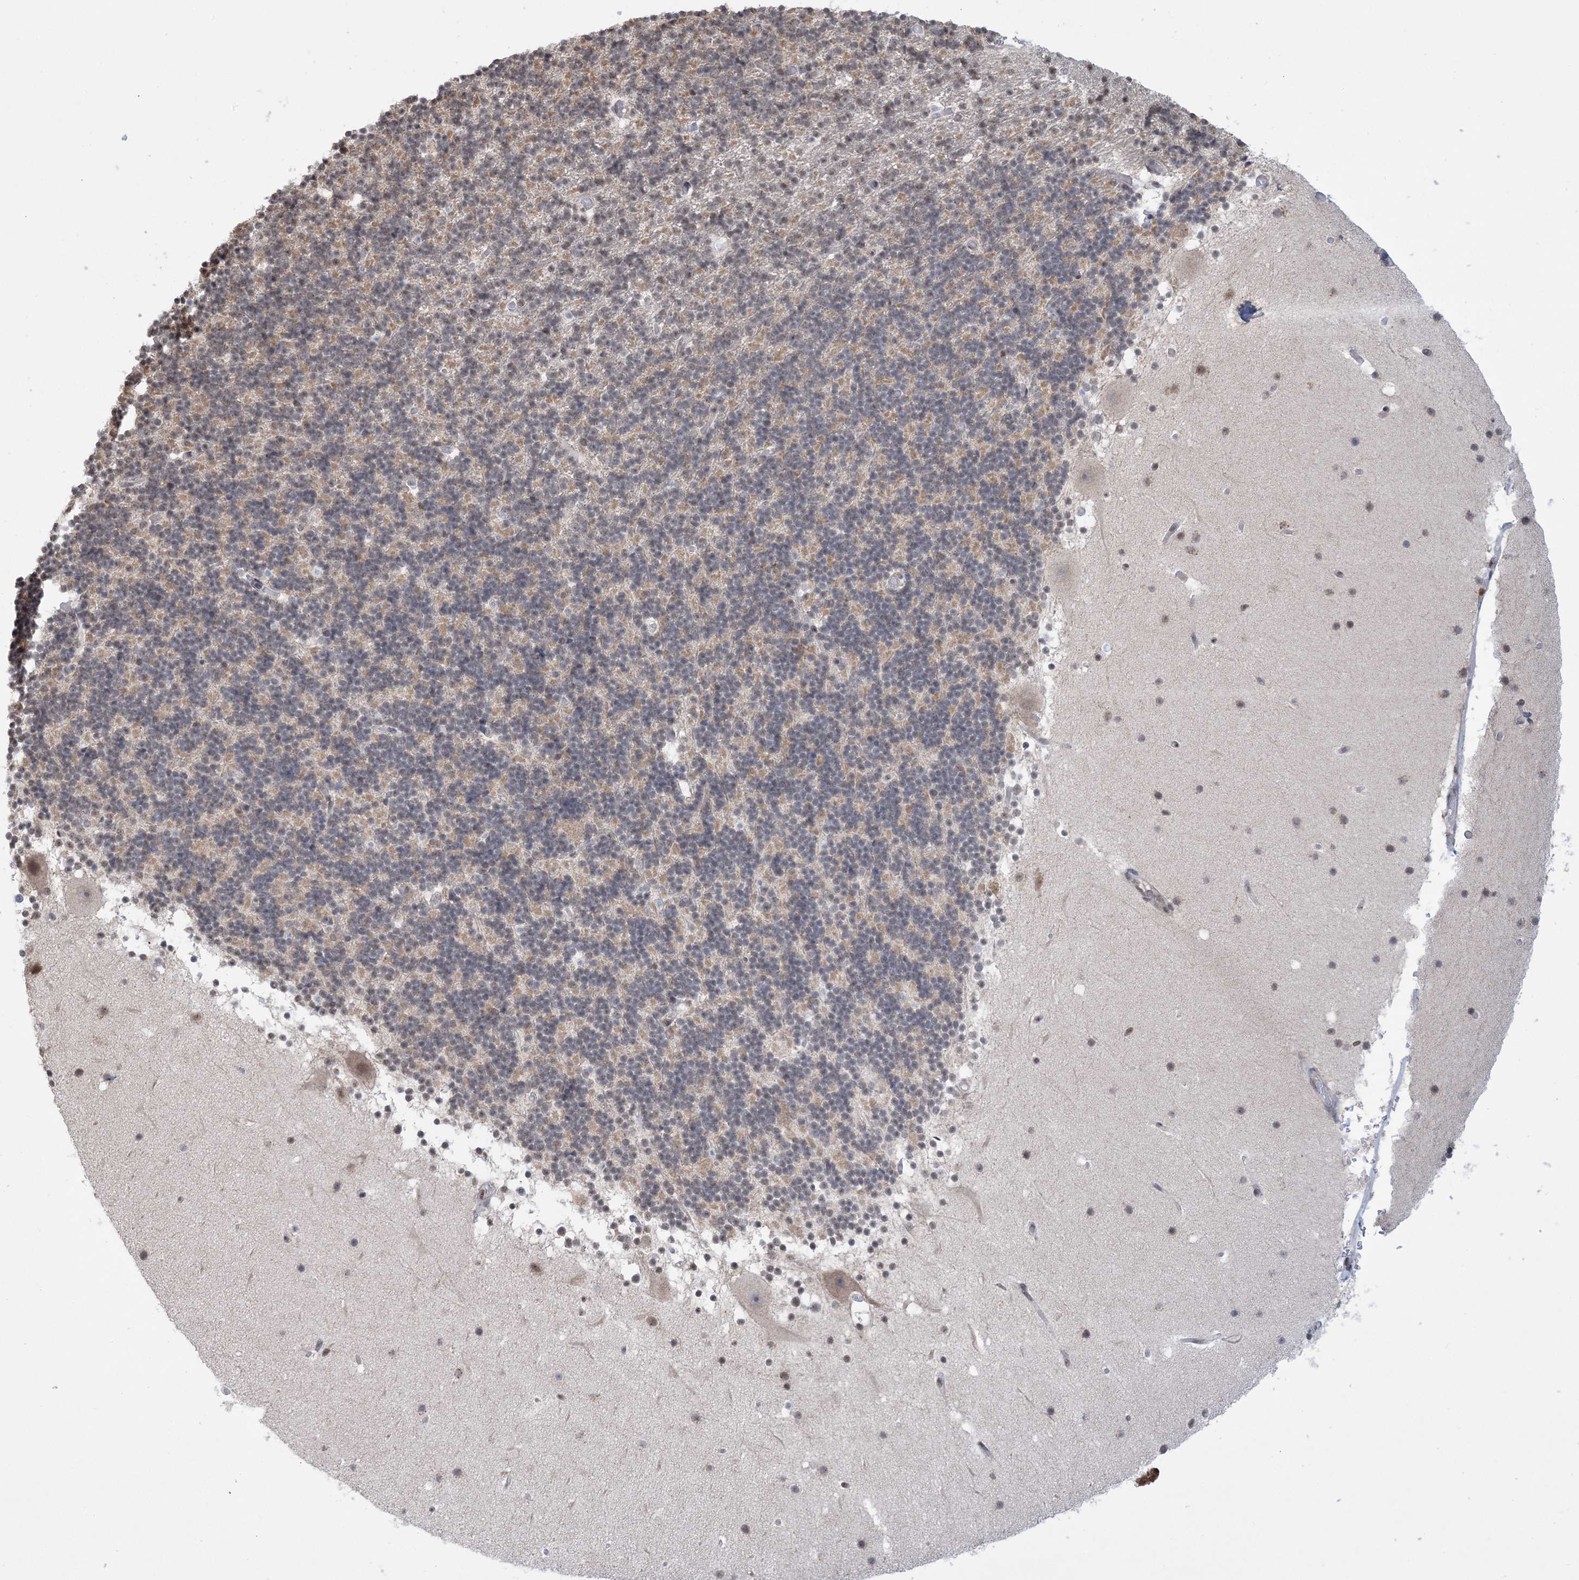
{"staining": {"intensity": "weak", "quantity": "25%-75%", "location": "cytoplasmic/membranous"}, "tissue": "cerebellum", "cell_type": "Cells in granular layer", "image_type": "normal", "snomed": [{"axis": "morphology", "description": "Normal tissue, NOS"}, {"axis": "topography", "description": "Cerebellum"}], "caption": "The histopathology image reveals a brown stain indicating the presence of a protein in the cytoplasmic/membranous of cells in granular layer in cerebellum. The protein of interest is shown in brown color, while the nuclei are stained blue.", "gene": "TRMT10C", "patient": {"sex": "male", "age": 57}}